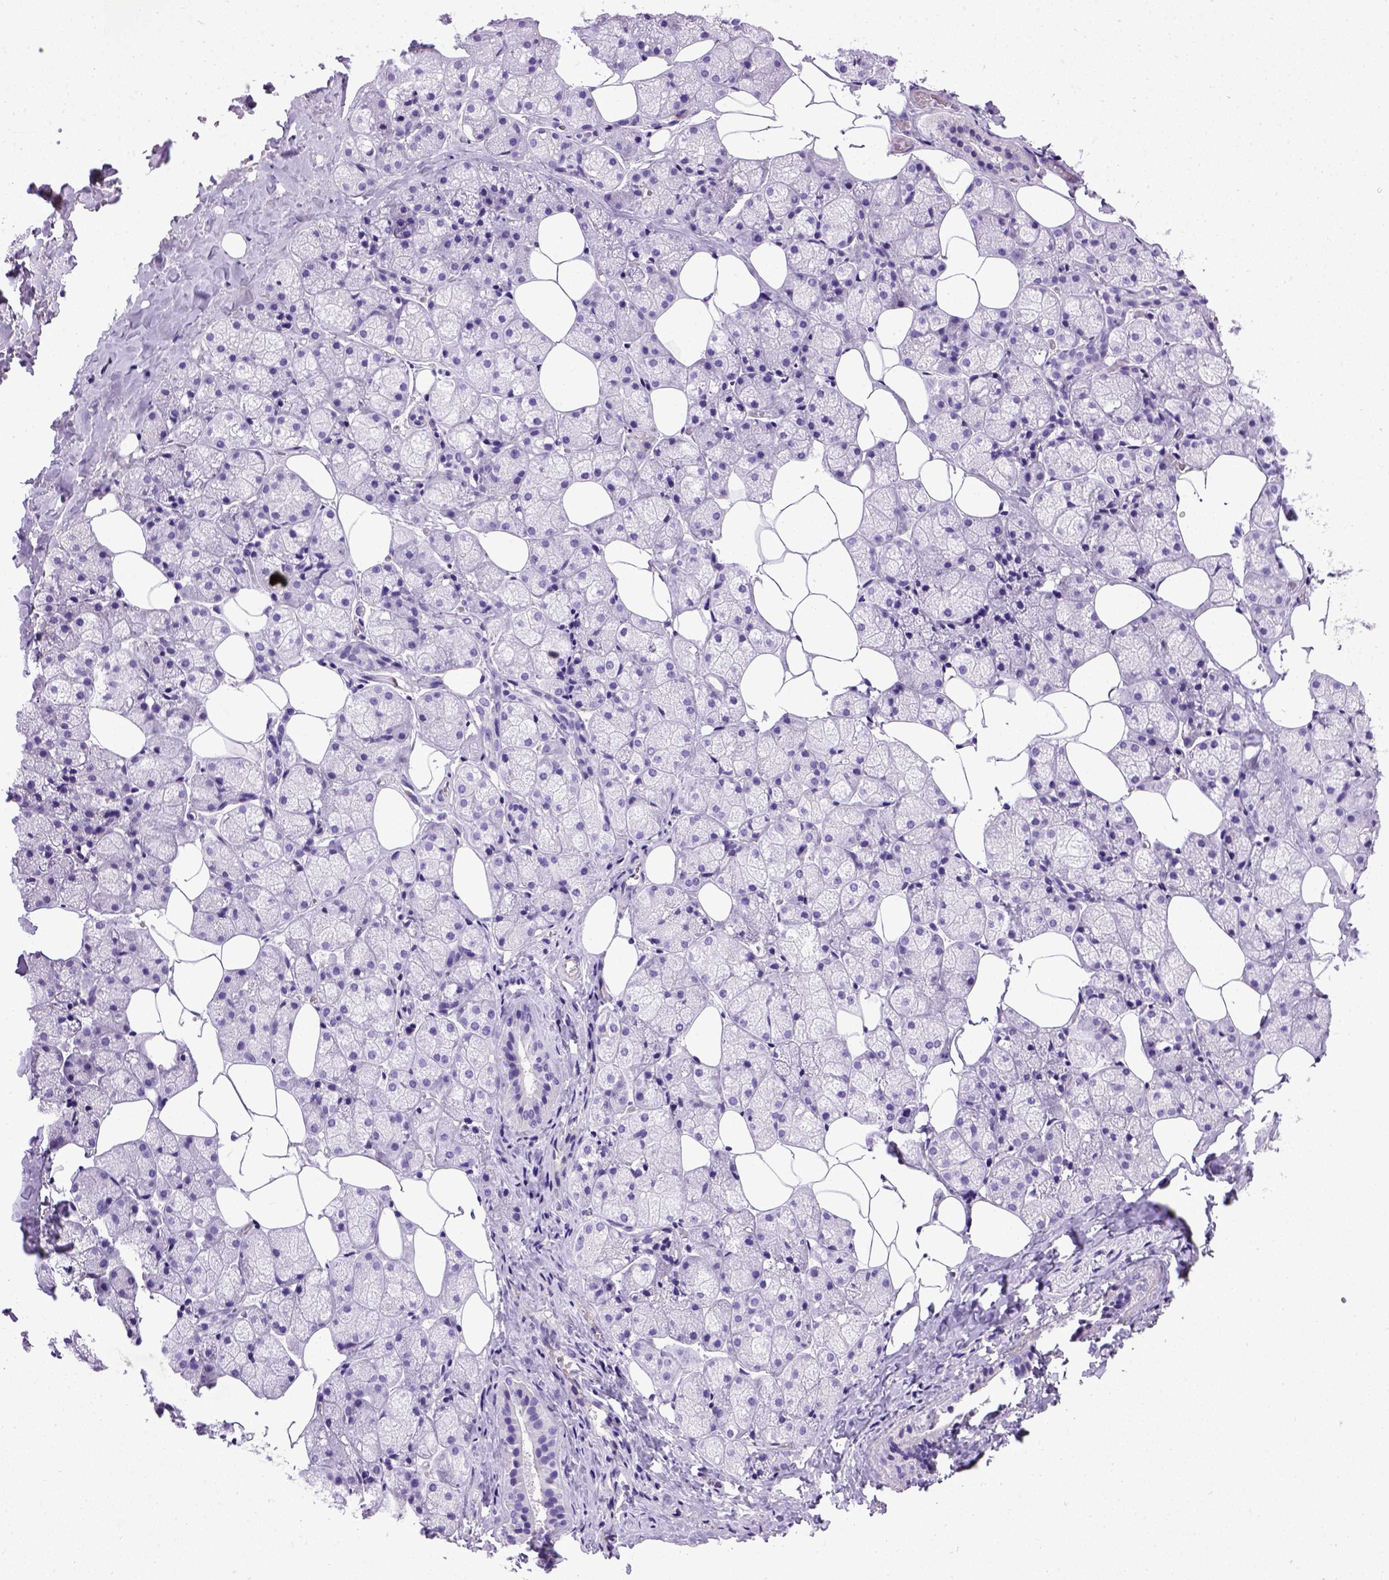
{"staining": {"intensity": "negative", "quantity": "none", "location": "none"}, "tissue": "salivary gland", "cell_type": "Glandular cells", "image_type": "normal", "snomed": [{"axis": "morphology", "description": "Normal tissue, NOS"}, {"axis": "topography", "description": "Salivary gland"}], "caption": "High power microscopy histopathology image of an immunohistochemistry (IHC) micrograph of unremarkable salivary gland, revealing no significant staining in glandular cells.", "gene": "ENG", "patient": {"sex": "male", "age": 38}}